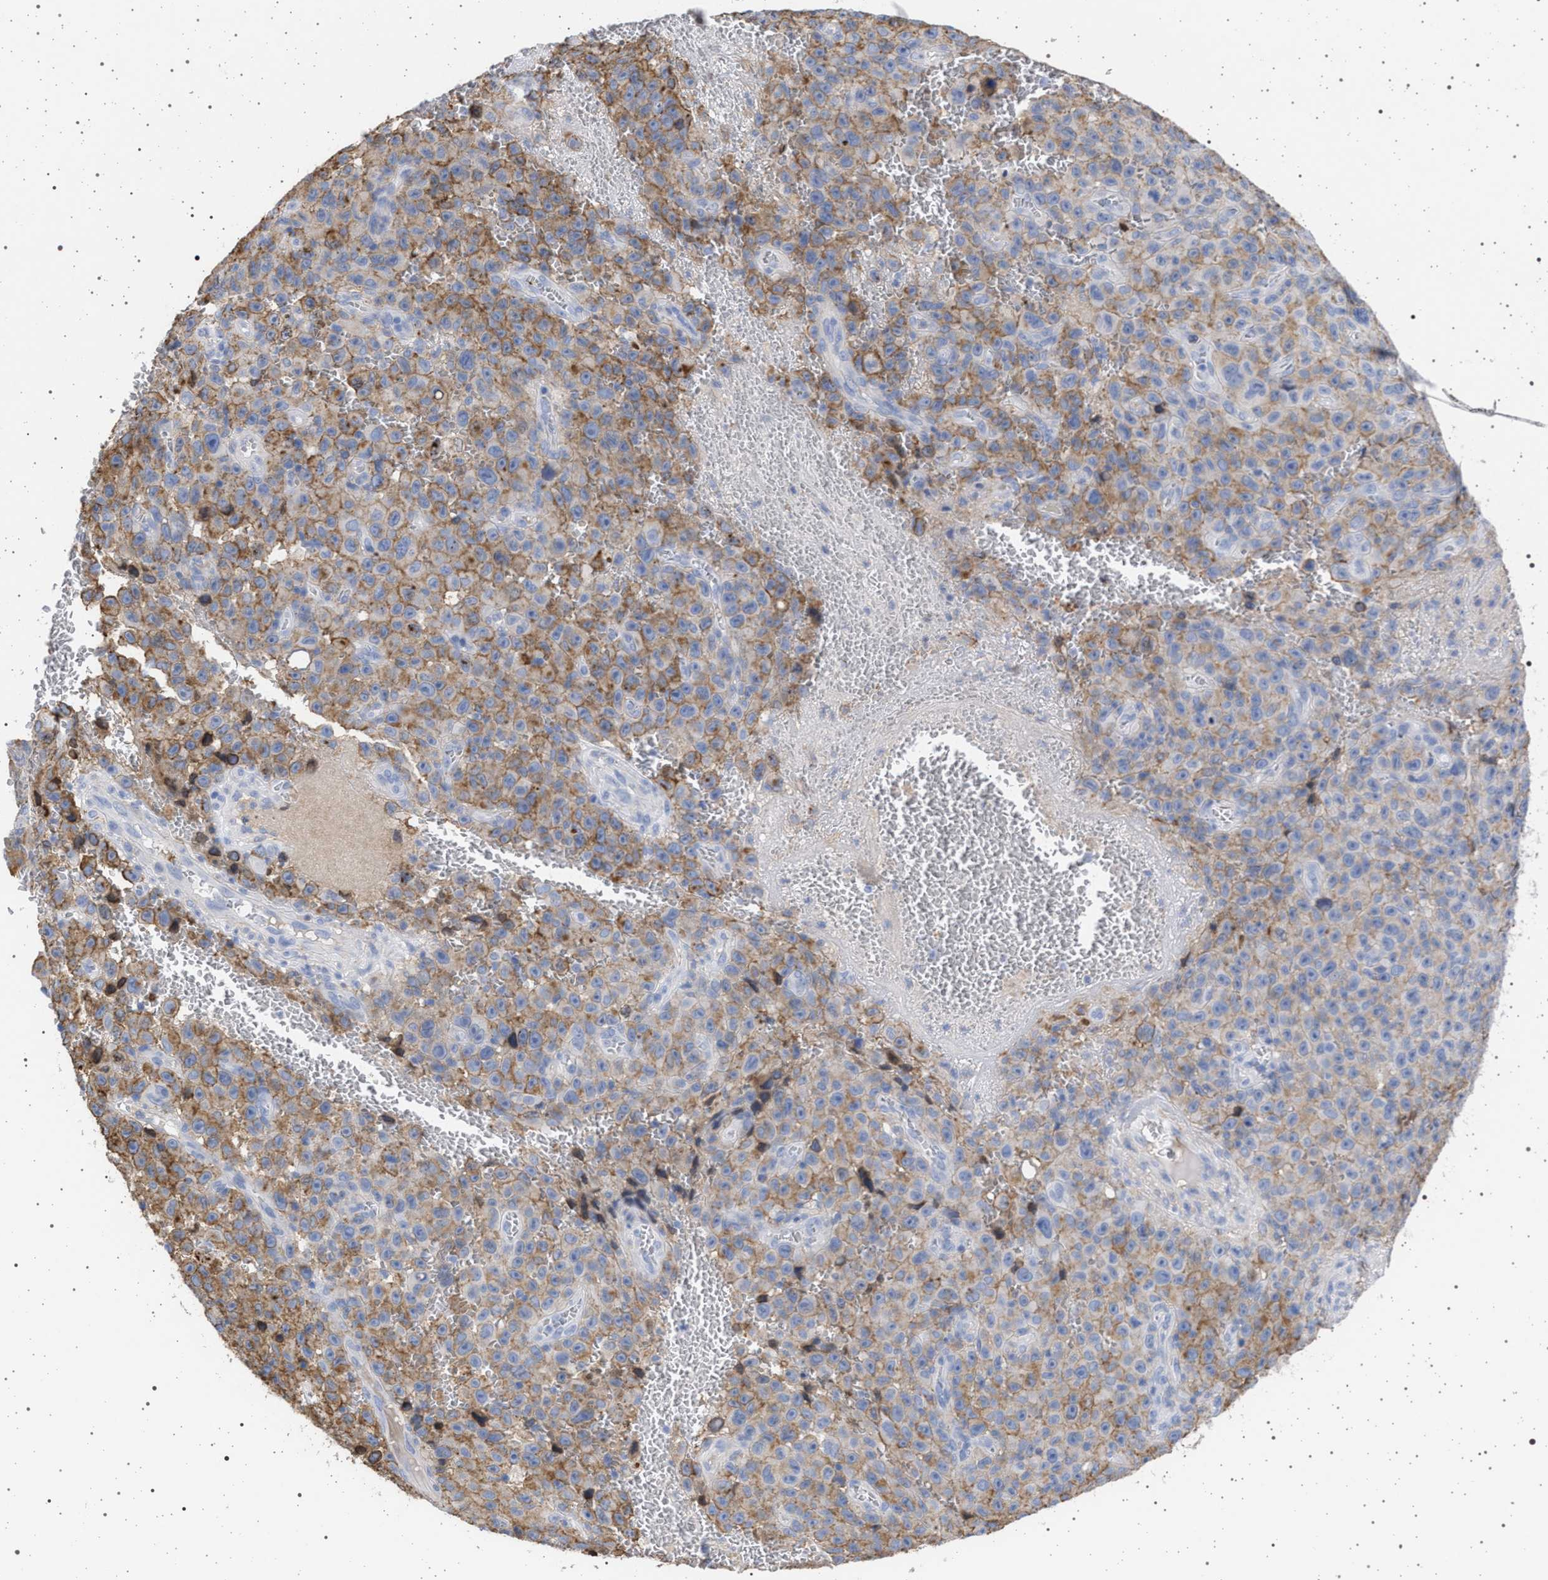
{"staining": {"intensity": "weak", "quantity": ">75%", "location": "cytoplasmic/membranous"}, "tissue": "melanoma", "cell_type": "Tumor cells", "image_type": "cancer", "snomed": [{"axis": "morphology", "description": "Malignant melanoma, NOS"}, {"axis": "topography", "description": "Skin"}], "caption": "Human melanoma stained with a brown dye shows weak cytoplasmic/membranous positive staining in approximately >75% of tumor cells.", "gene": "PLG", "patient": {"sex": "female", "age": 82}}